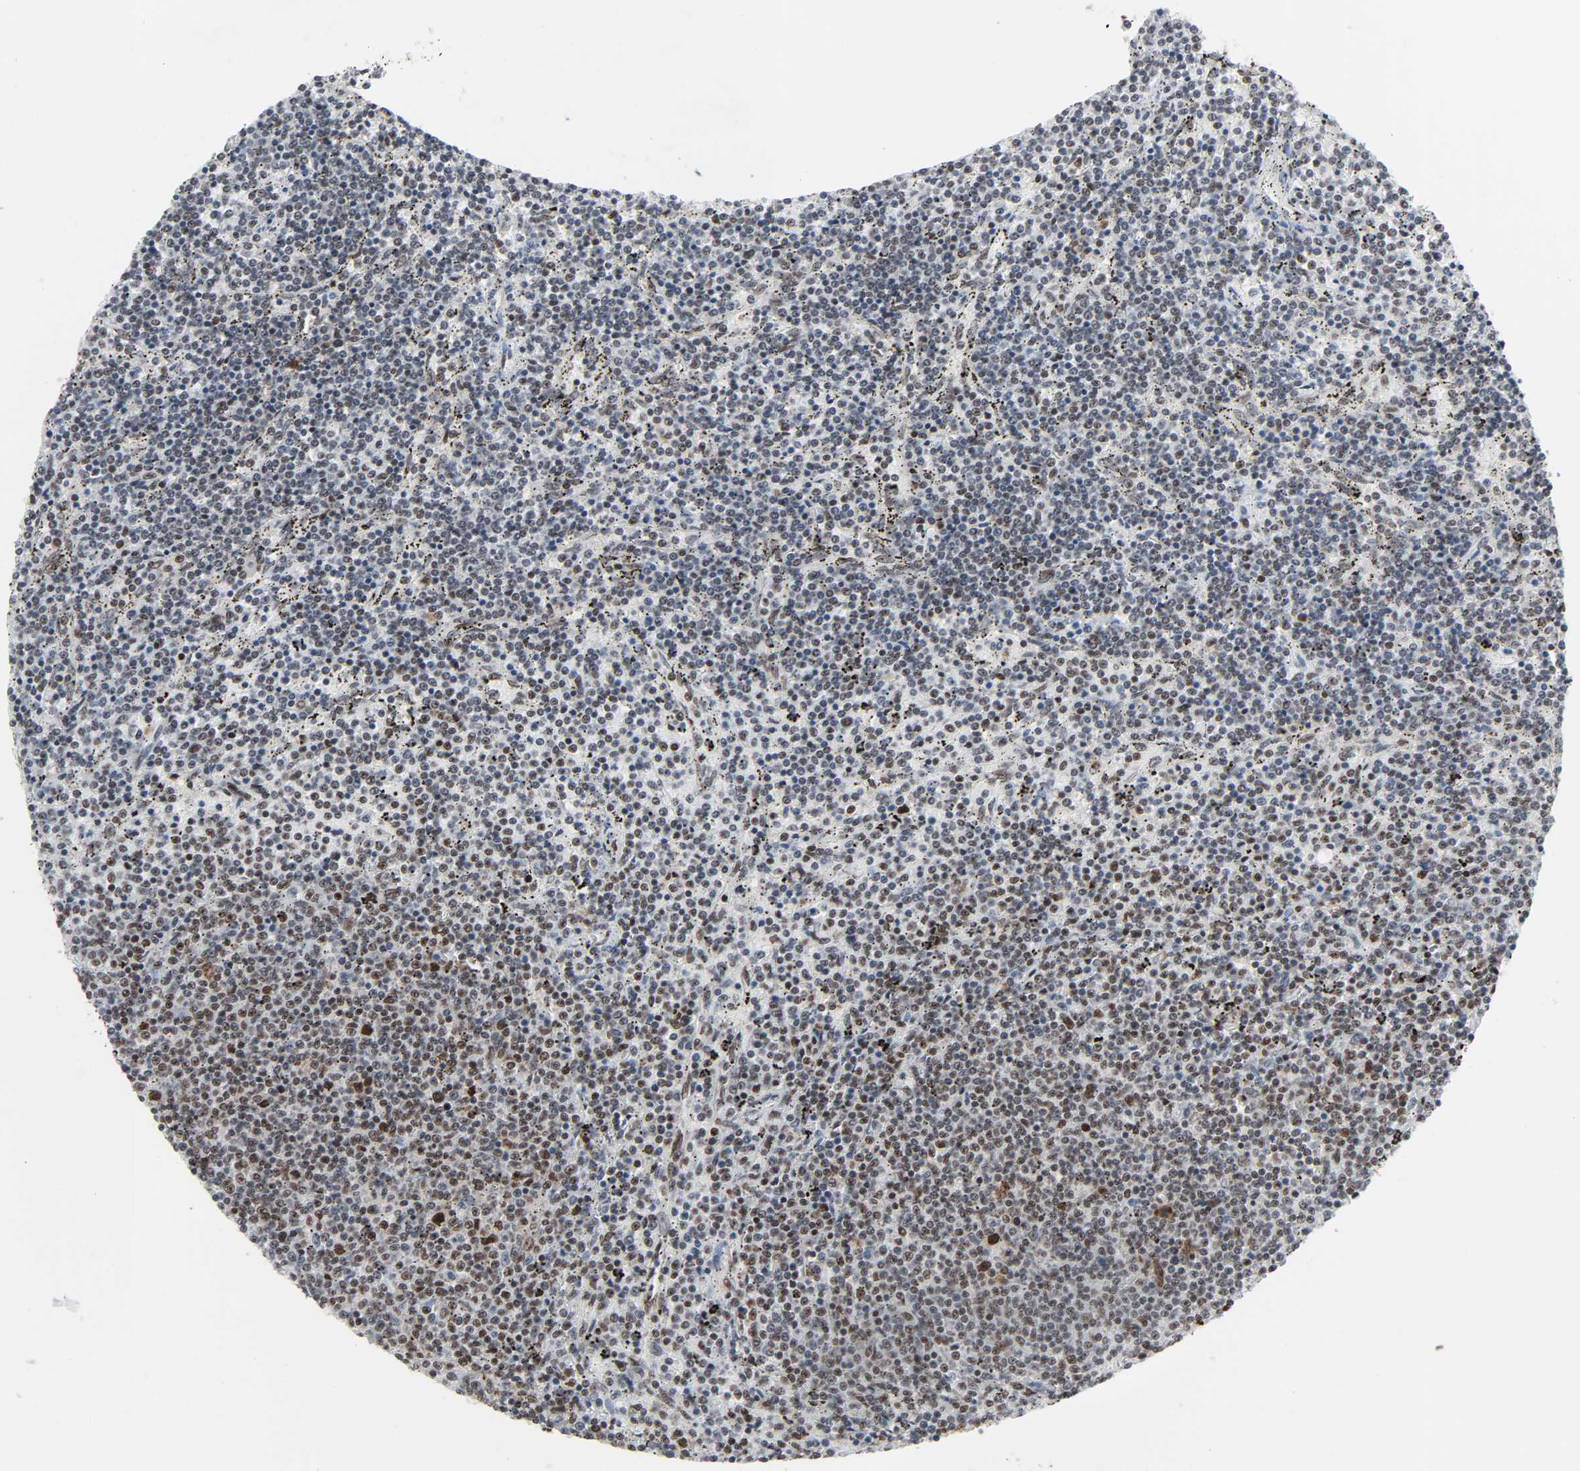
{"staining": {"intensity": "weak", "quantity": "25%-75%", "location": "nuclear"}, "tissue": "lymphoma", "cell_type": "Tumor cells", "image_type": "cancer", "snomed": [{"axis": "morphology", "description": "Malignant lymphoma, non-Hodgkin's type, Low grade"}, {"axis": "topography", "description": "Spleen"}], "caption": "Human lymphoma stained with a brown dye demonstrates weak nuclear positive expression in approximately 25%-75% of tumor cells.", "gene": "CDK7", "patient": {"sex": "female", "age": 50}}